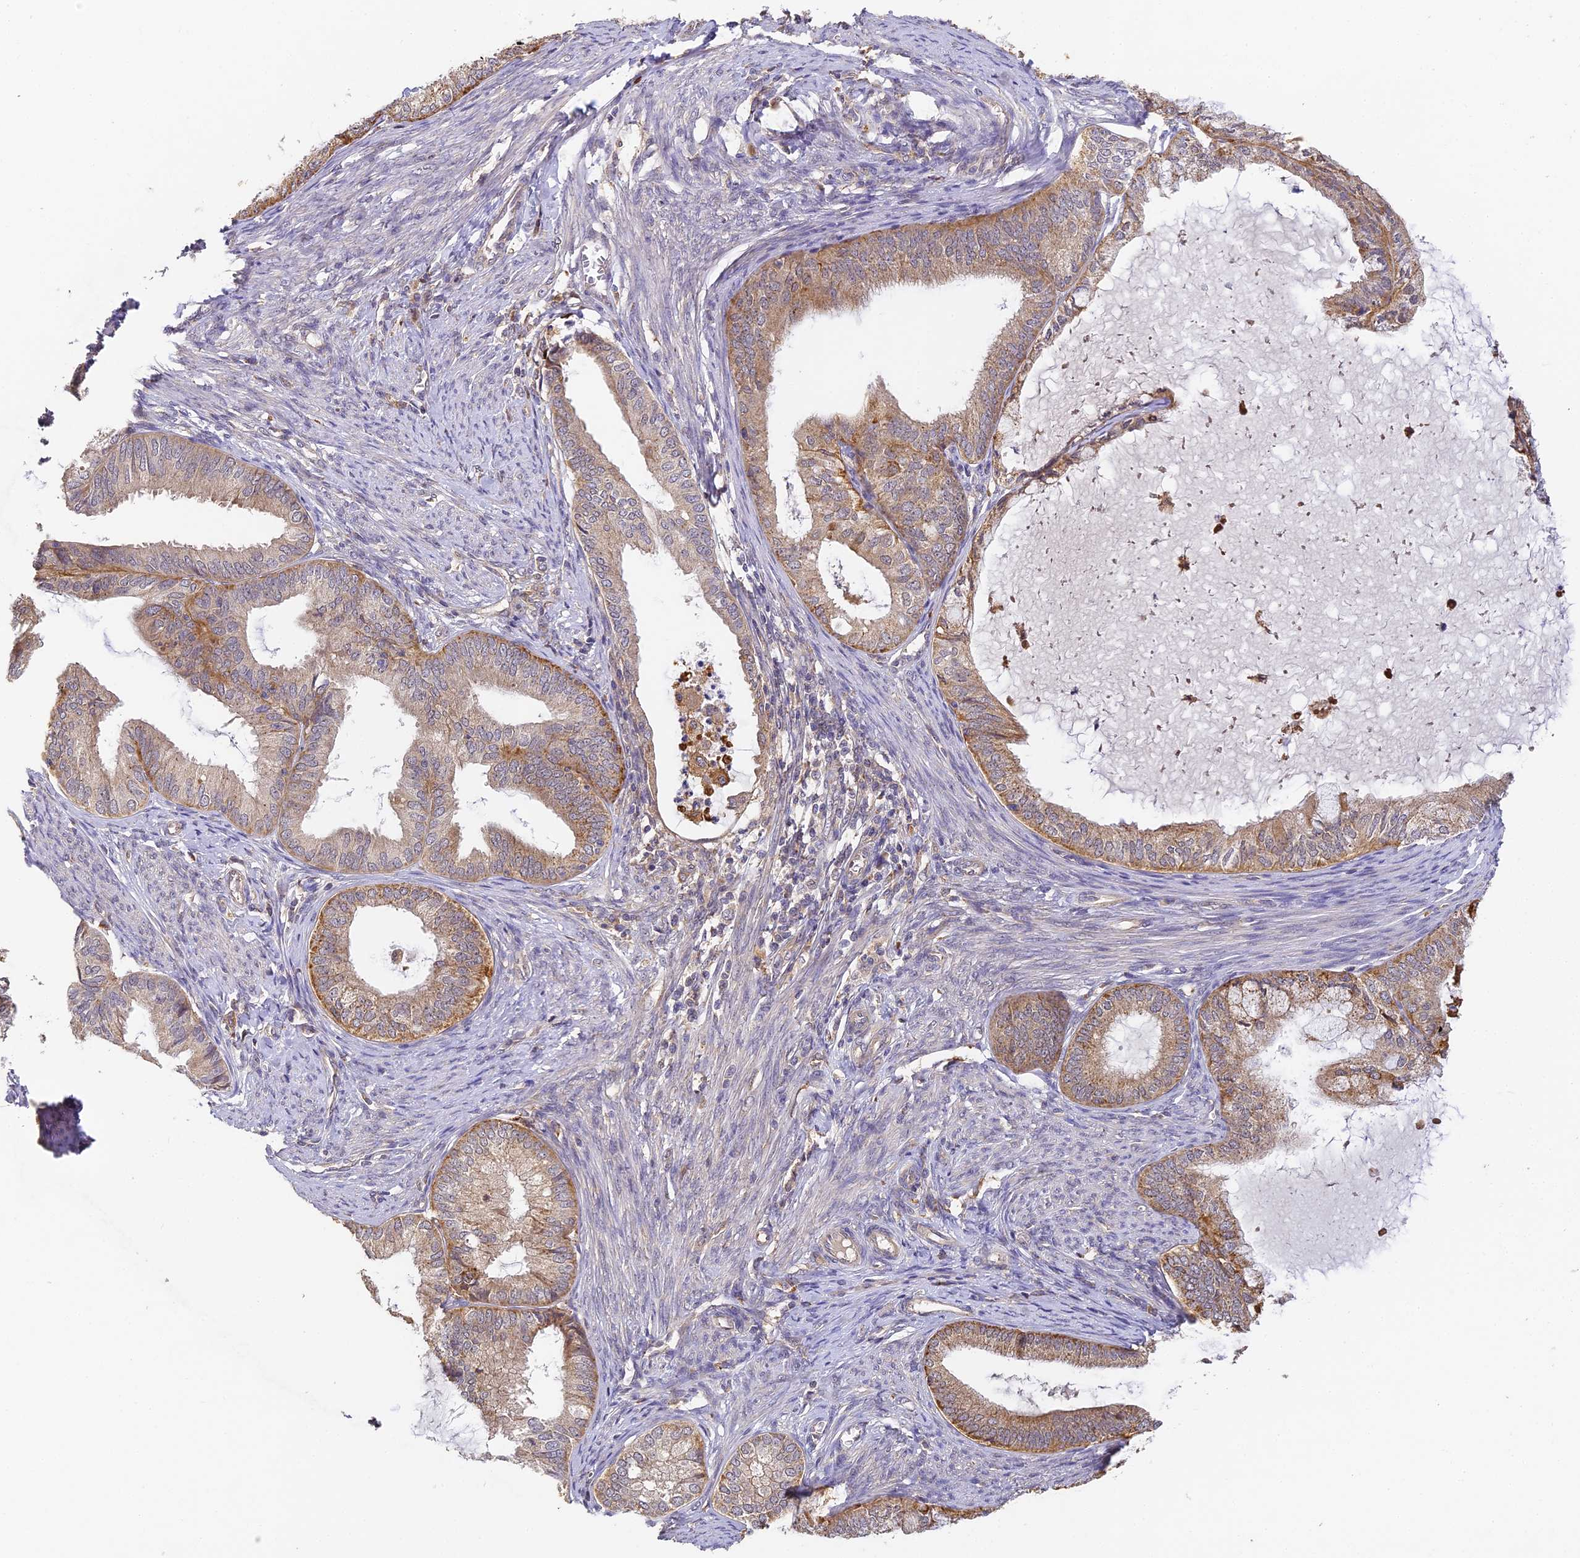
{"staining": {"intensity": "moderate", "quantity": ">75%", "location": "cytoplasmic/membranous"}, "tissue": "endometrial cancer", "cell_type": "Tumor cells", "image_type": "cancer", "snomed": [{"axis": "morphology", "description": "Adenocarcinoma, NOS"}, {"axis": "topography", "description": "Endometrium"}], "caption": "Human endometrial cancer (adenocarcinoma) stained with a brown dye displays moderate cytoplasmic/membranous positive staining in approximately >75% of tumor cells.", "gene": "YAE1", "patient": {"sex": "female", "age": 86}}